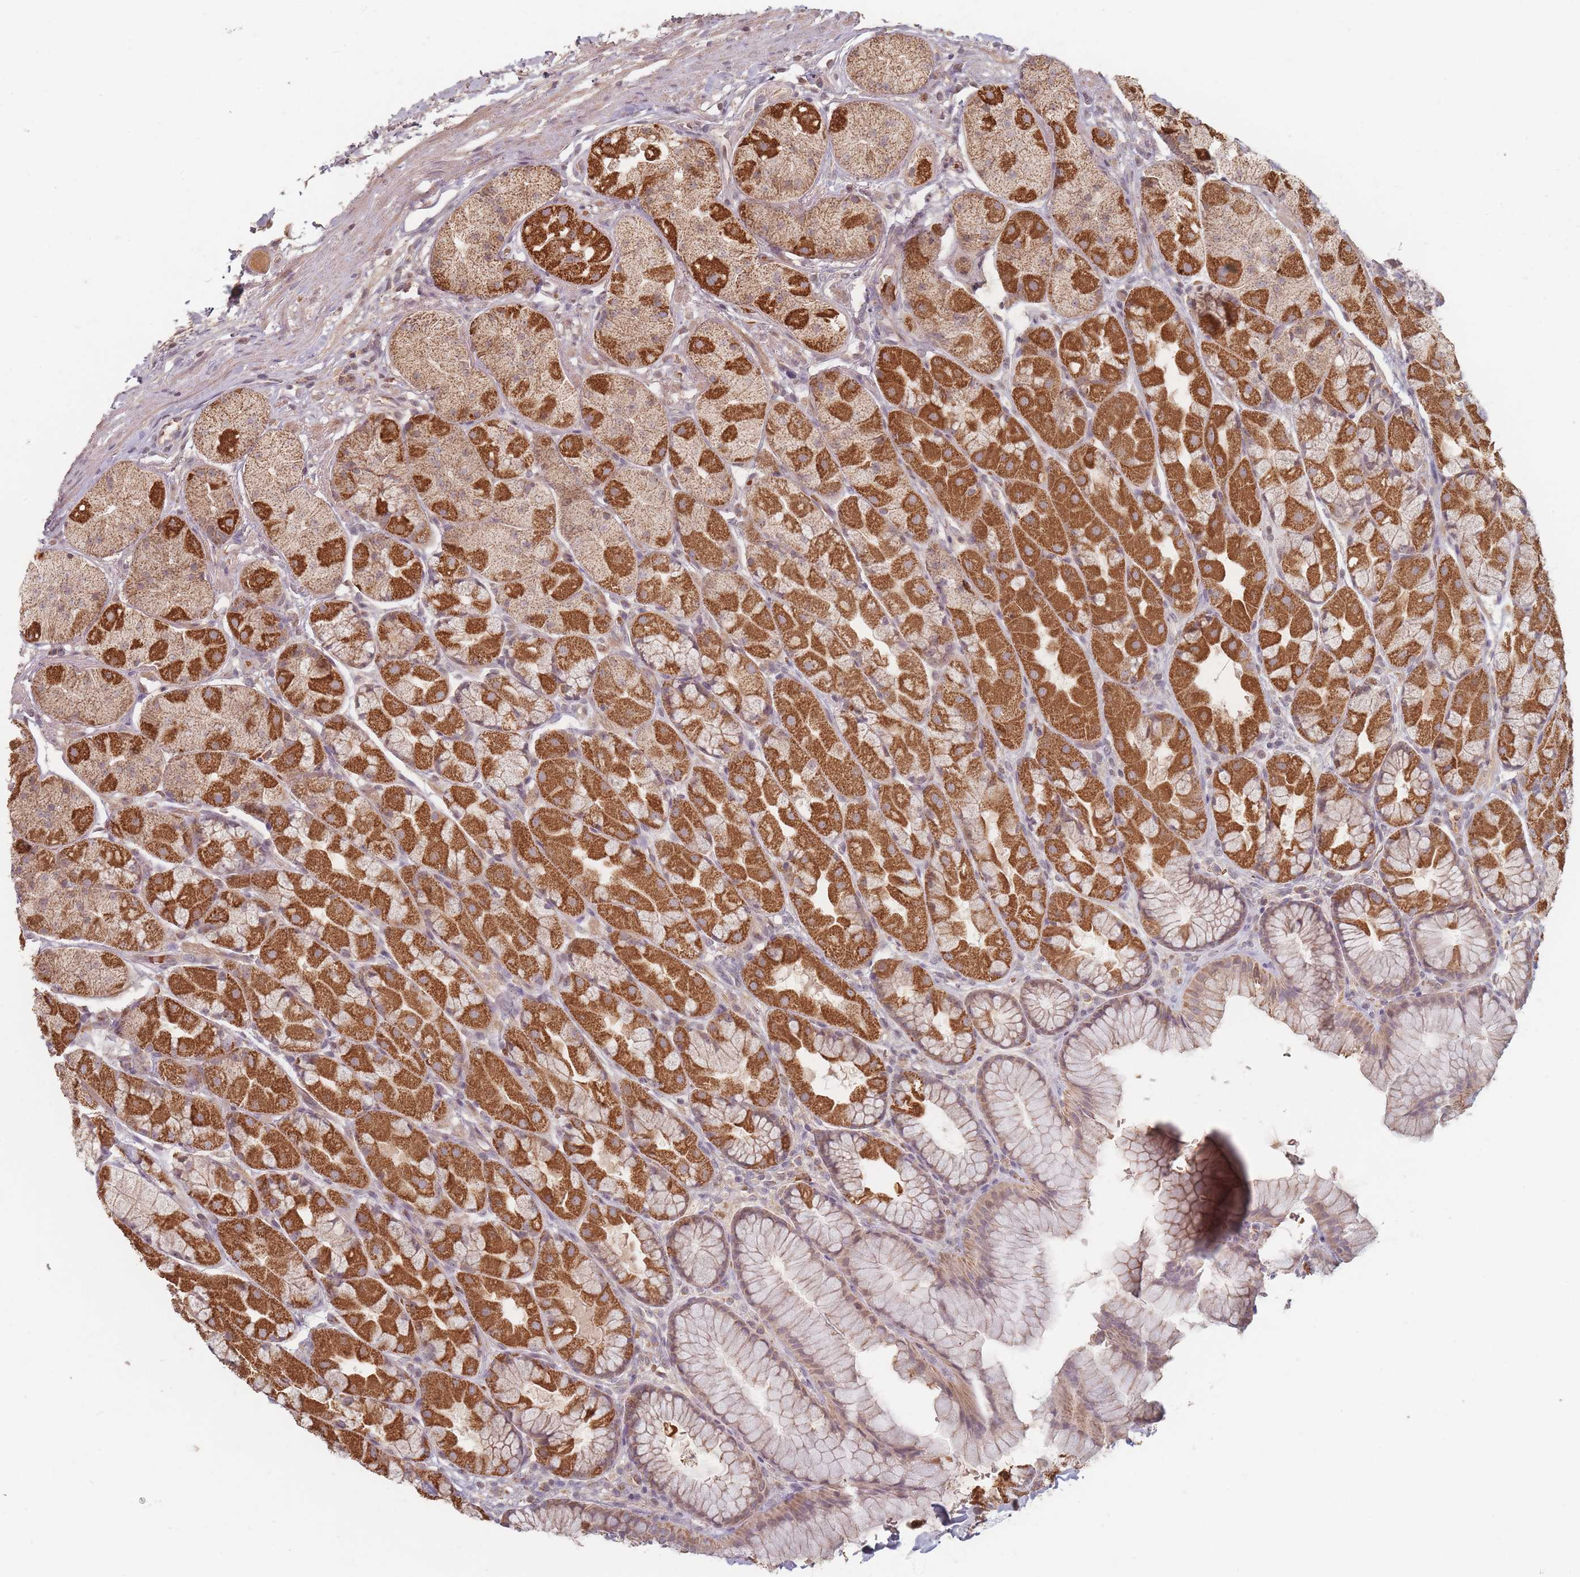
{"staining": {"intensity": "strong", "quantity": "25%-75%", "location": "cytoplasmic/membranous"}, "tissue": "stomach", "cell_type": "Glandular cells", "image_type": "normal", "snomed": [{"axis": "morphology", "description": "Normal tissue, NOS"}, {"axis": "topography", "description": "Stomach"}], "caption": "Immunohistochemistry of benign stomach displays high levels of strong cytoplasmic/membranous staining in about 25%-75% of glandular cells.", "gene": "OR2M4", "patient": {"sex": "male", "age": 57}}